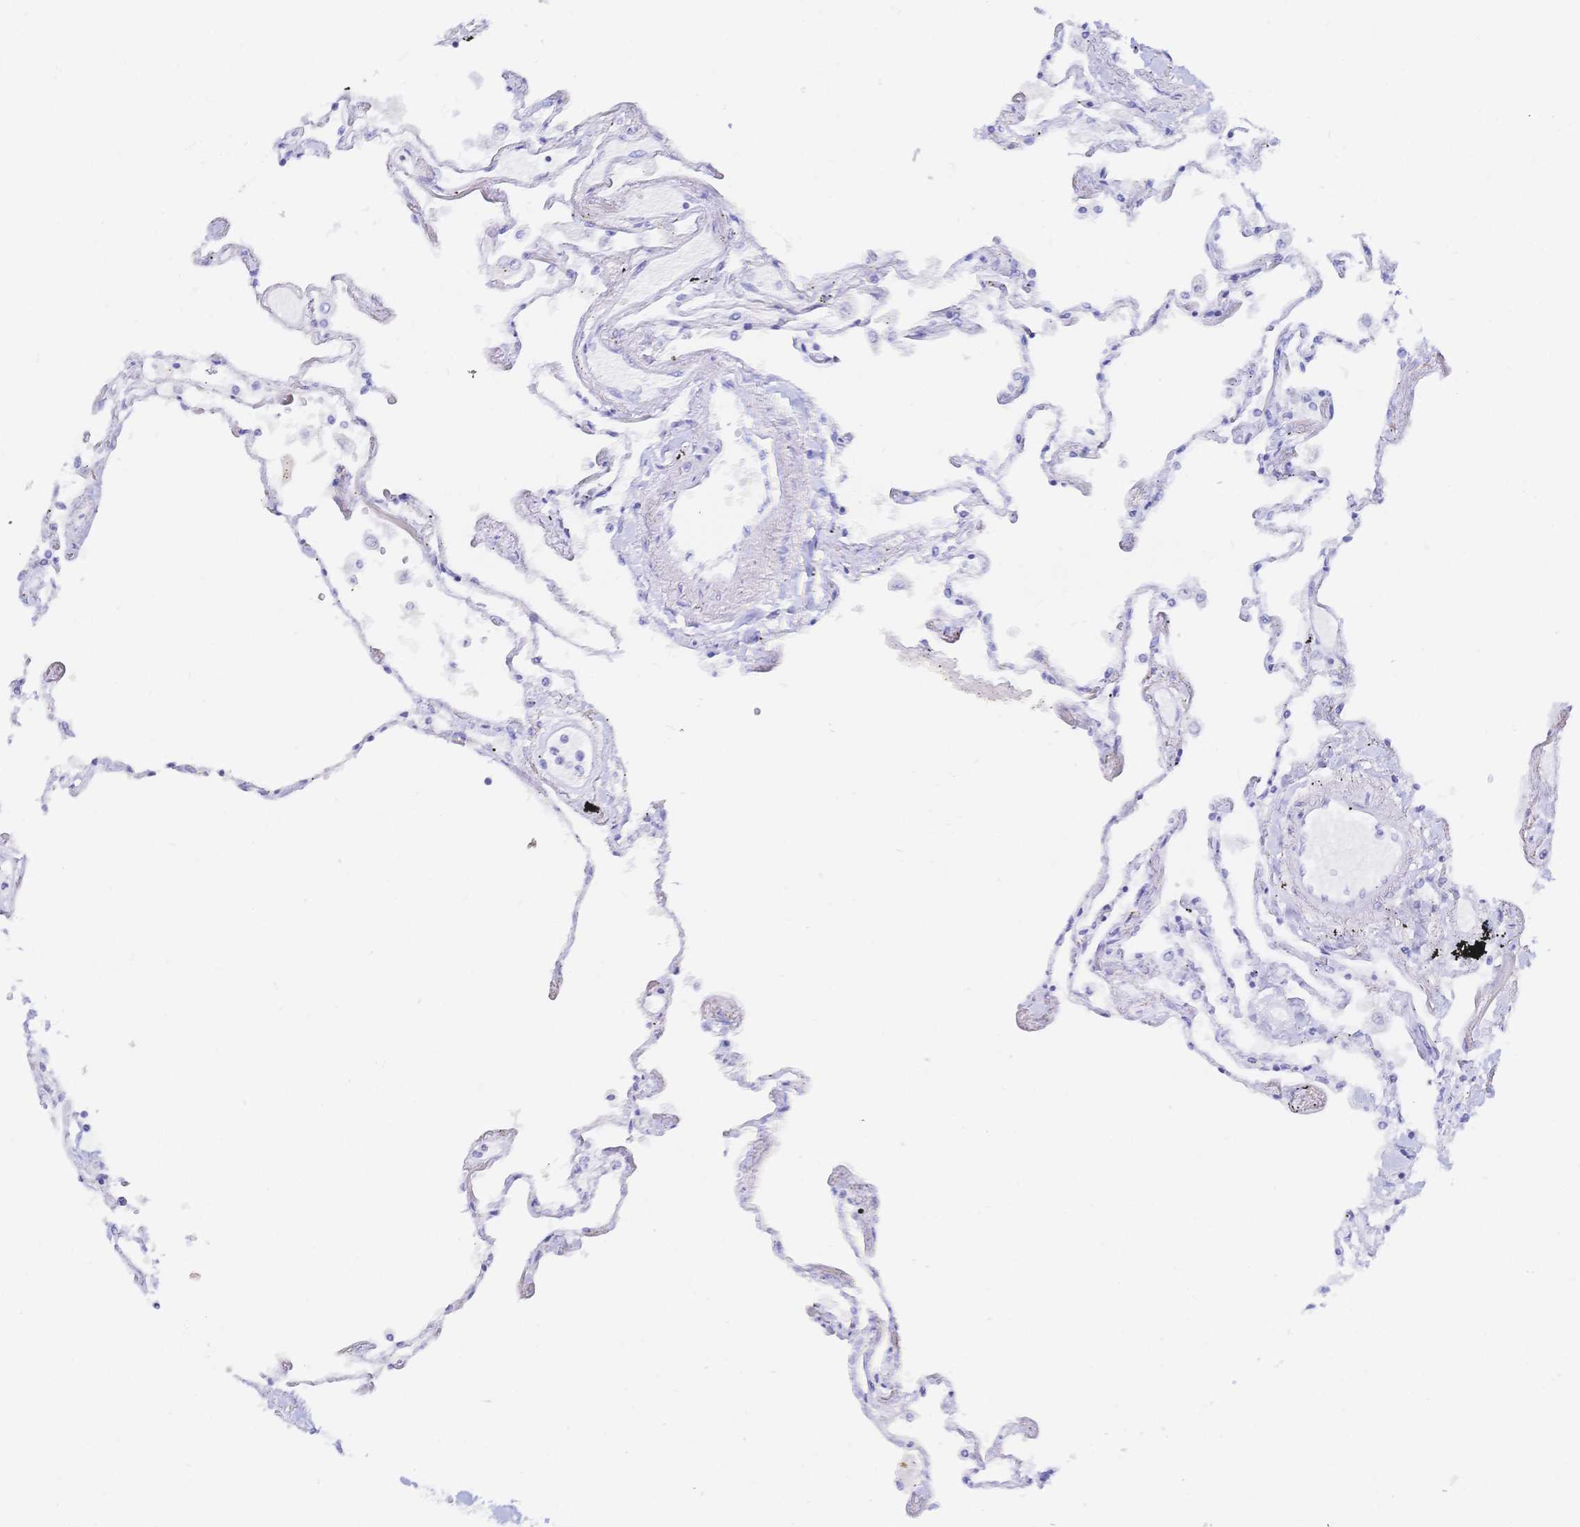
{"staining": {"intensity": "negative", "quantity": "none", "location": "none"}, "tissue": "lung", "cell_type": "Alveolar cells", "image_type": "normal", "snomed": [{"axis": "morphology", "description": "Normal tissue, NOS"}, {"axis": "morphology", "description": "Adenocarcinoma, NOS"}, {"axis": "topography", "description": "Cartilage tissue"}, {"axis": "topography", "description": "Lung"}], "caption": "IHC image of unremarkable human lung stained for a protein (brown), which shows no positivity in alveolar cells.", "gene": "RRM1", "patient": {"sex": "female", "age": 67}}